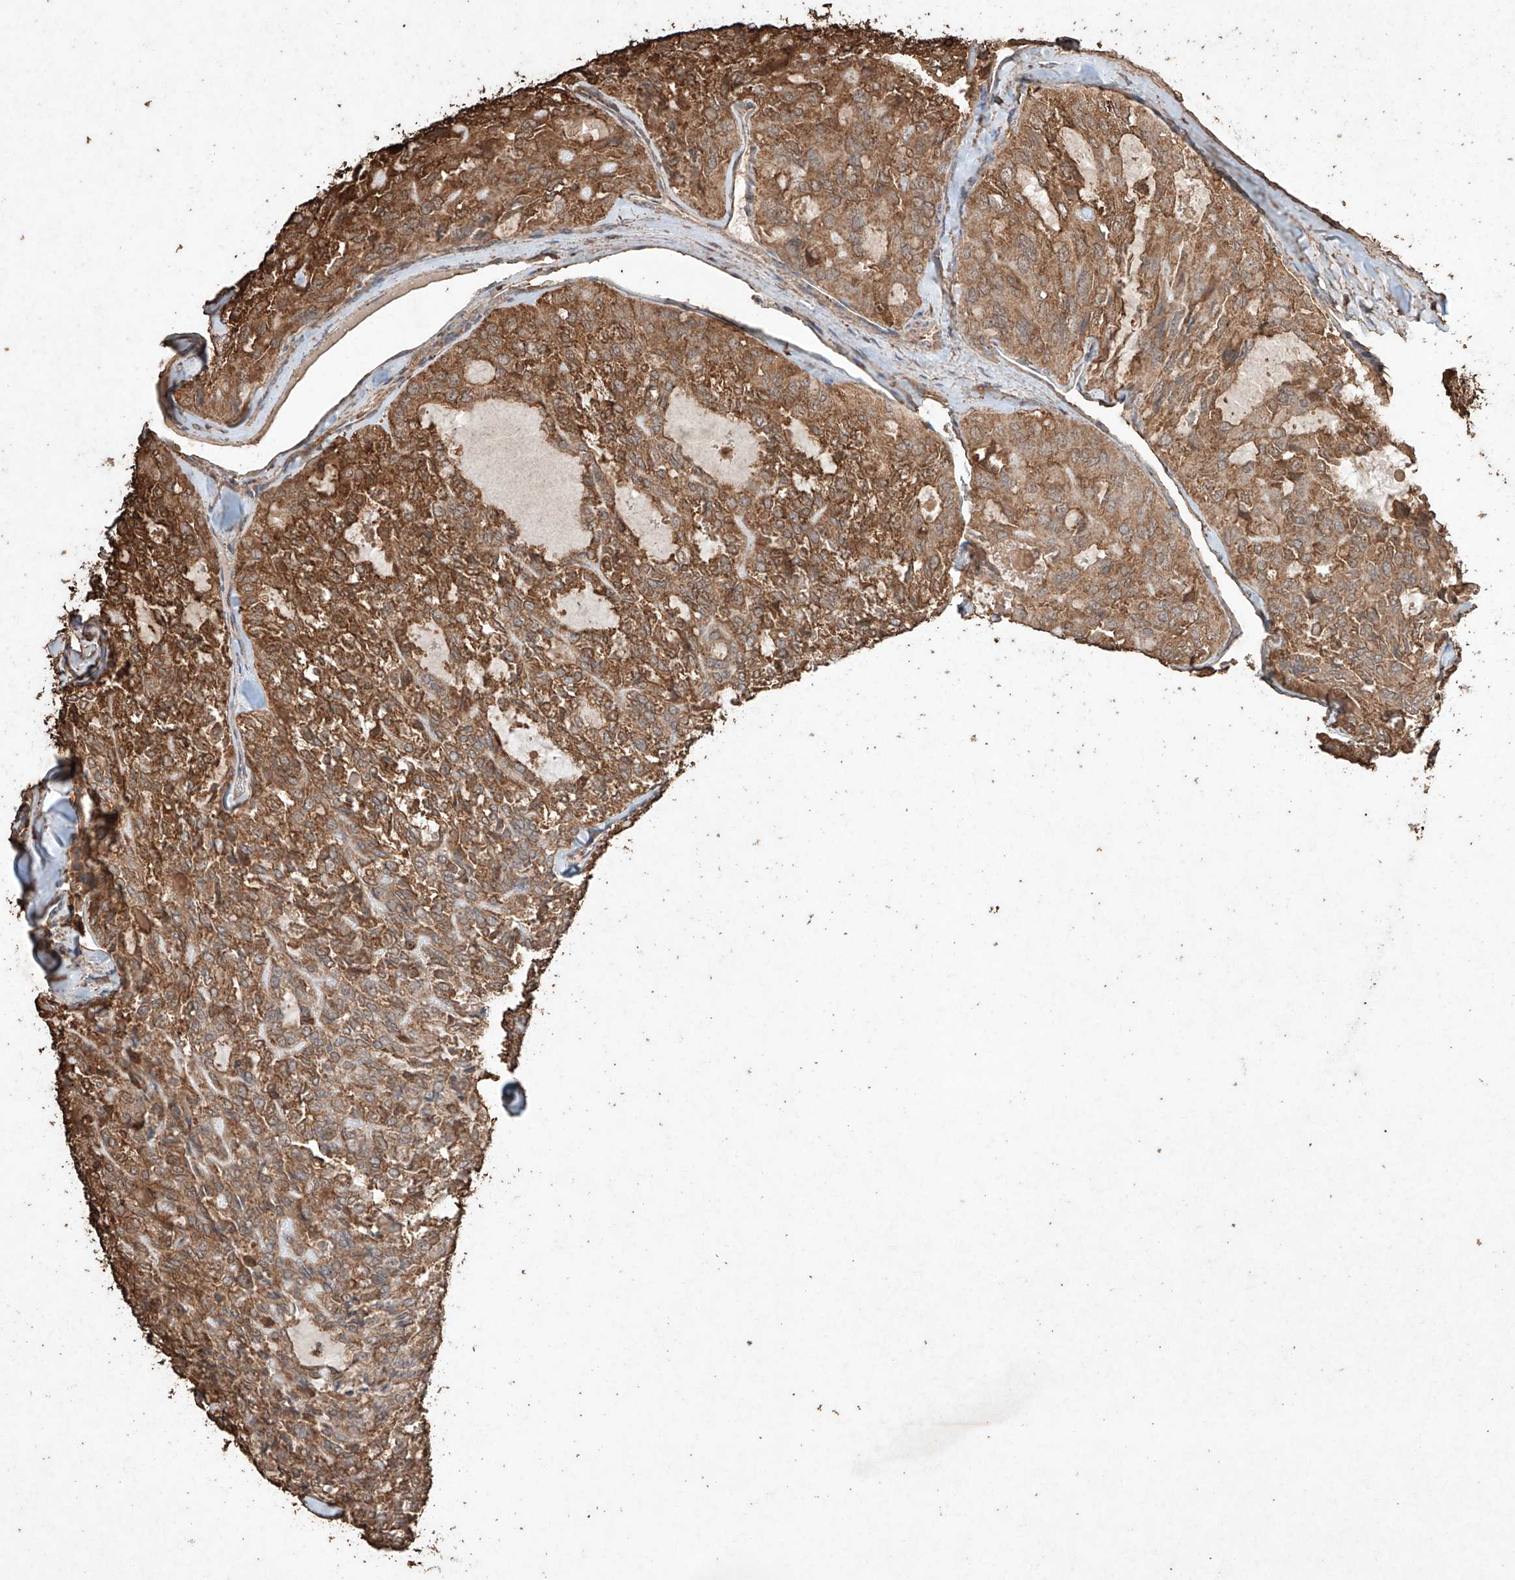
{"staining": {"intensity": "strong", "quantity": ">75%", "location": "cytoplasmic/membranous"}, "tissue": "thyroid cancer", "cell_type": "Tumor cells", "image_type": "cancer", "snomed": [{"axis": "morphology", "description": "Follicular adenoma carcinoma, NOS"}, {"axis": "topography", "description": "Thyroid gland"}], "caption": "Brown immunohistochemical staining in human thyroid cancer displays strong cytoplasmic/membranous staining in approximately >75% of tumor cells.", "gene": "M6PR", "patient": {"sex": "male", "age": 75}}